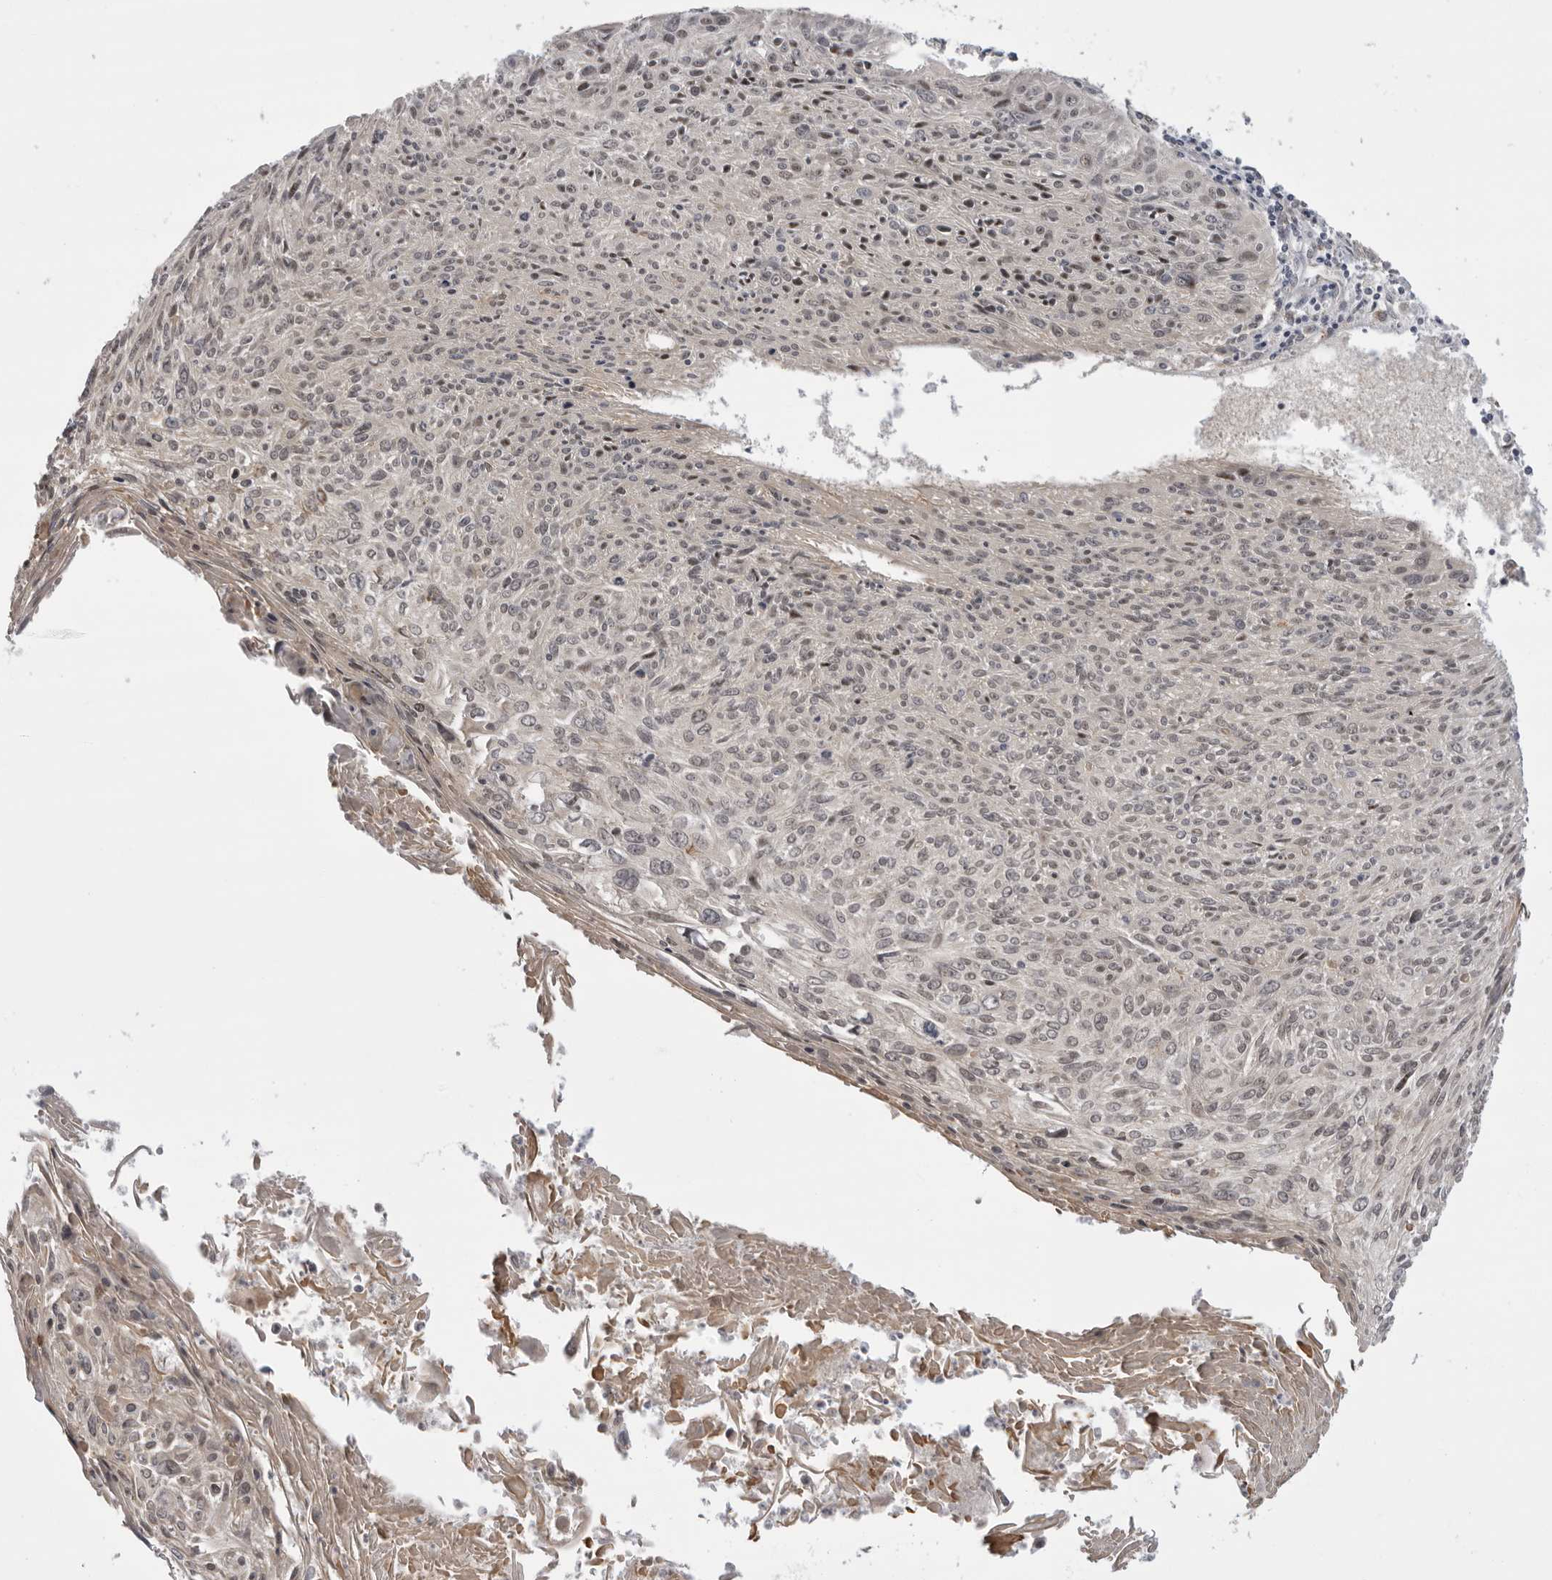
{"staining": {"intensity": "negative", "quantity": "none", "location": "none"}, "tissue": "cervical cancer", "cell_type": "Tumor cells", "image_type": "cancer", "snomed": [{"axis": "morphology", "description": "Squamous cell carcinoma, NOS"}, {"axis": "topography", "description": "Cervix"}], "caption": "Human cervical cancer stained for a protein using immunohistochemistry (IHC) displays no staining in tumor cells.", "gene": "DNAH14", "patient": {"sex": "female", "age": 51}}